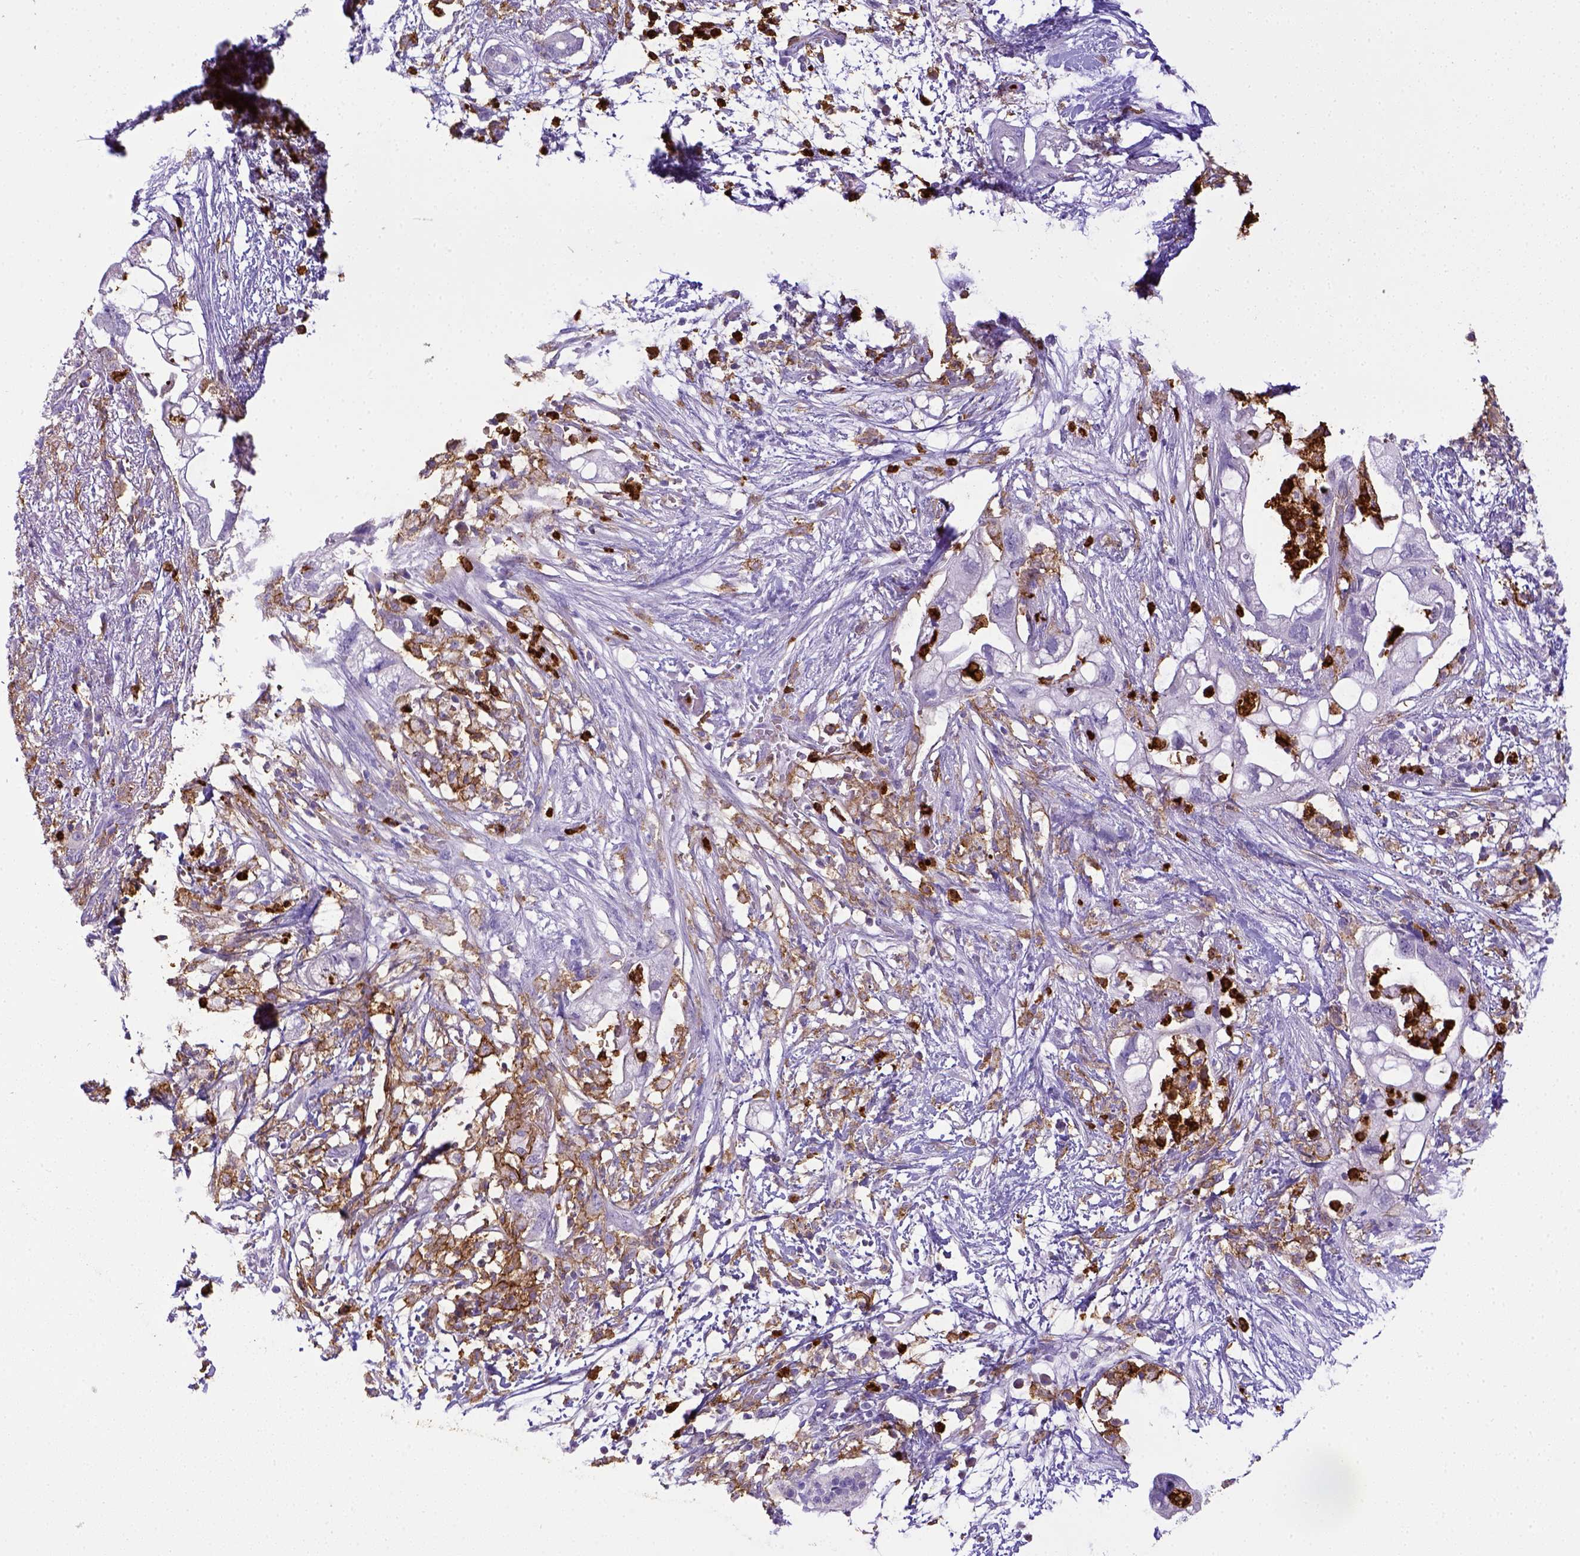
{"staining": {"intensity": "negative", "quantity": "none", "location": "none"}, "tissue": "pancreatic cancer", "cell_type": "Tumor cells", "image_type": "cancer", "snomed": [{"axis": "morphology", "description": "Adenocarcinoma, NOS"}, {"axis": "topography", "description": "Pancreas"}], "caption": "An immunohistochemistry photomicrograph of pancreatic adenocarcinoma is shown. There is no staining in tumor cells of pancreatic adenocarcinoma.", "gene": "ITGAM", "patient": {"sex": "female", "age": 72}}